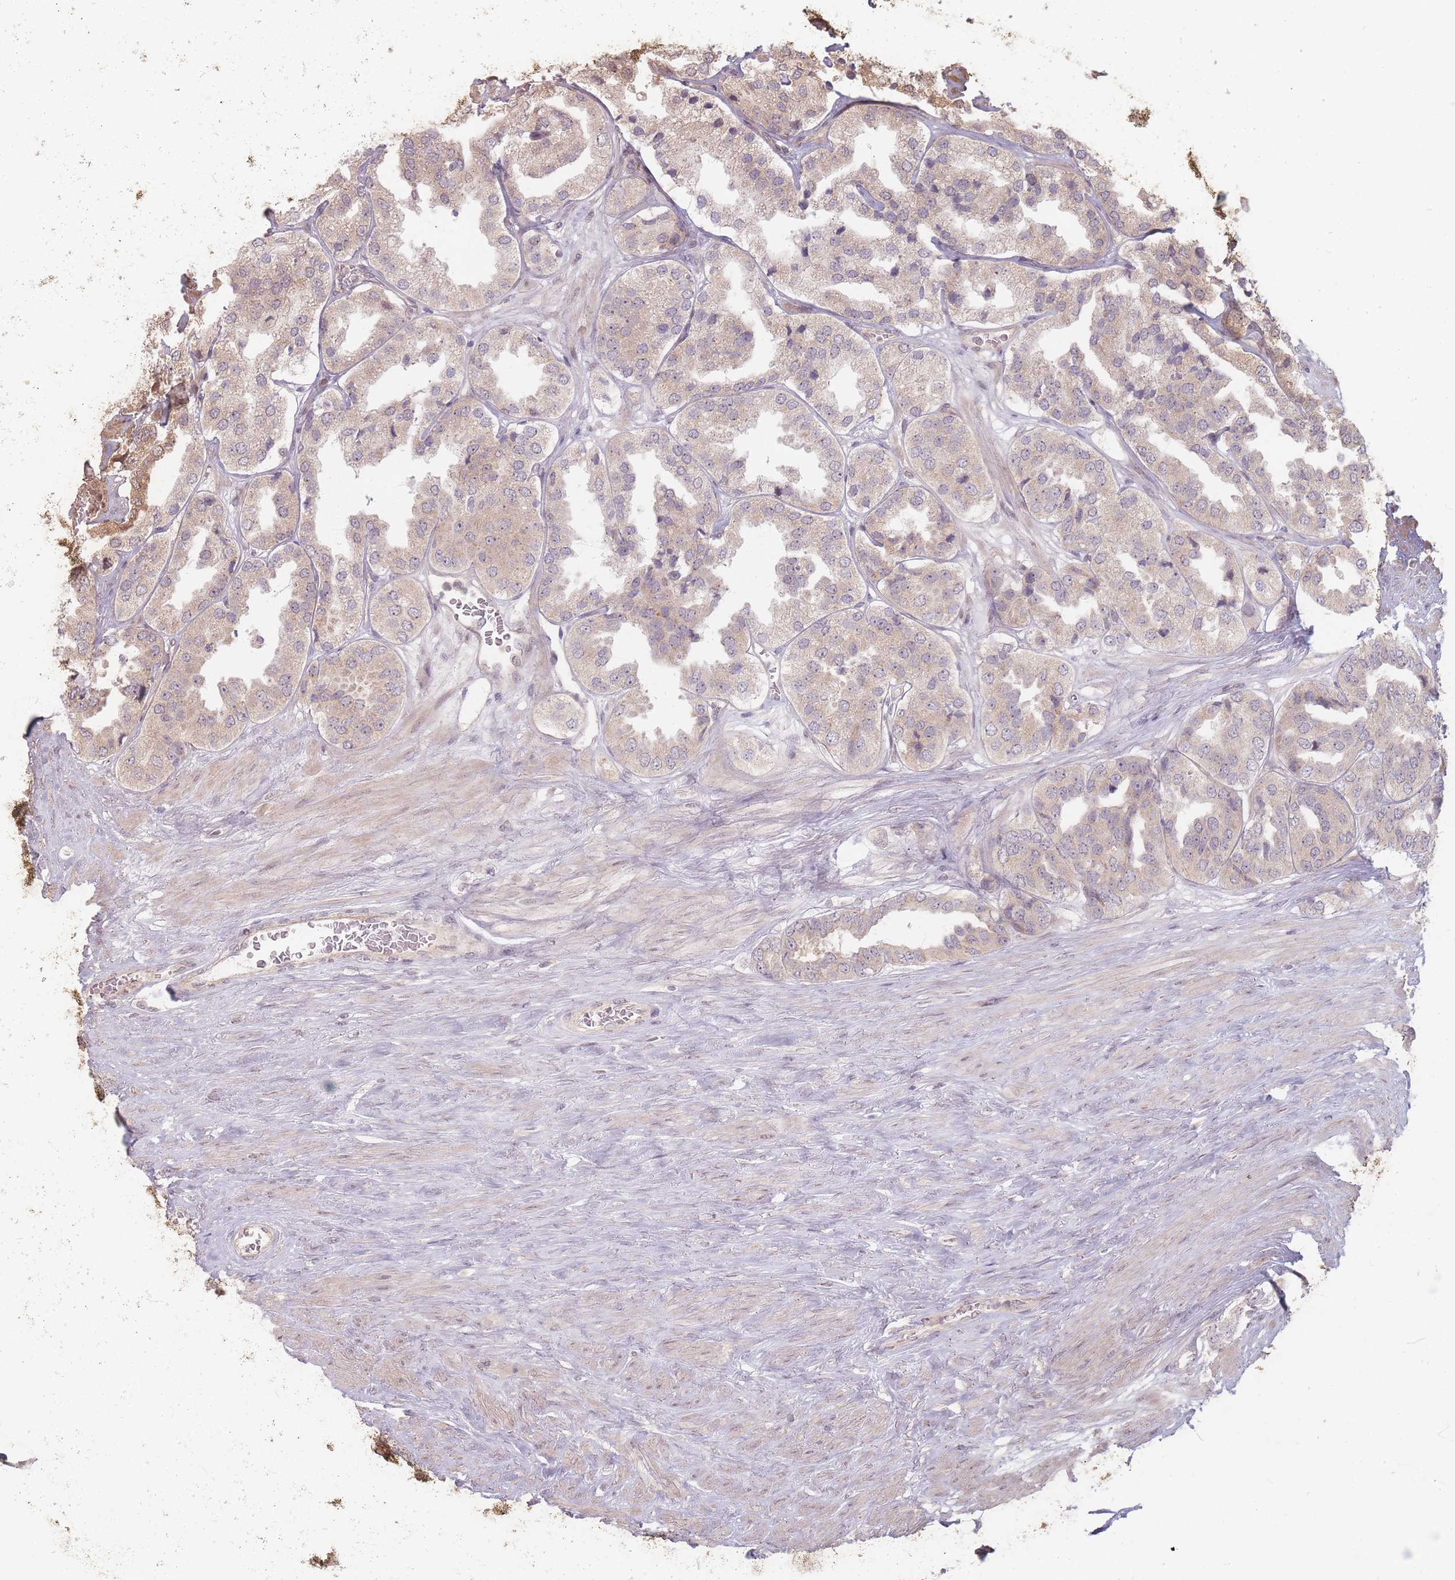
{"staining": {"intensity": "weak", "quantity": "25%-75%", "location": "cytoplasmic/membranous"}, "tissue": "prostate cancer", "cell_type": "Tumor cells", "image_type": "cancer", "snomed": [{"axis": "morphology", "description": "Adenocarcinoma, High grade"}, {"axis": "topography", "description": "Prostate"}], "caption": "Prostate adenocarcinoma (high-grade) stained with a brown dye shows weak cytoplasmic/membranous positive staining in about 25%-75% of tumor cells.", "gene": "GABRA6", "patient": {"sex": "male", "age": 63}}